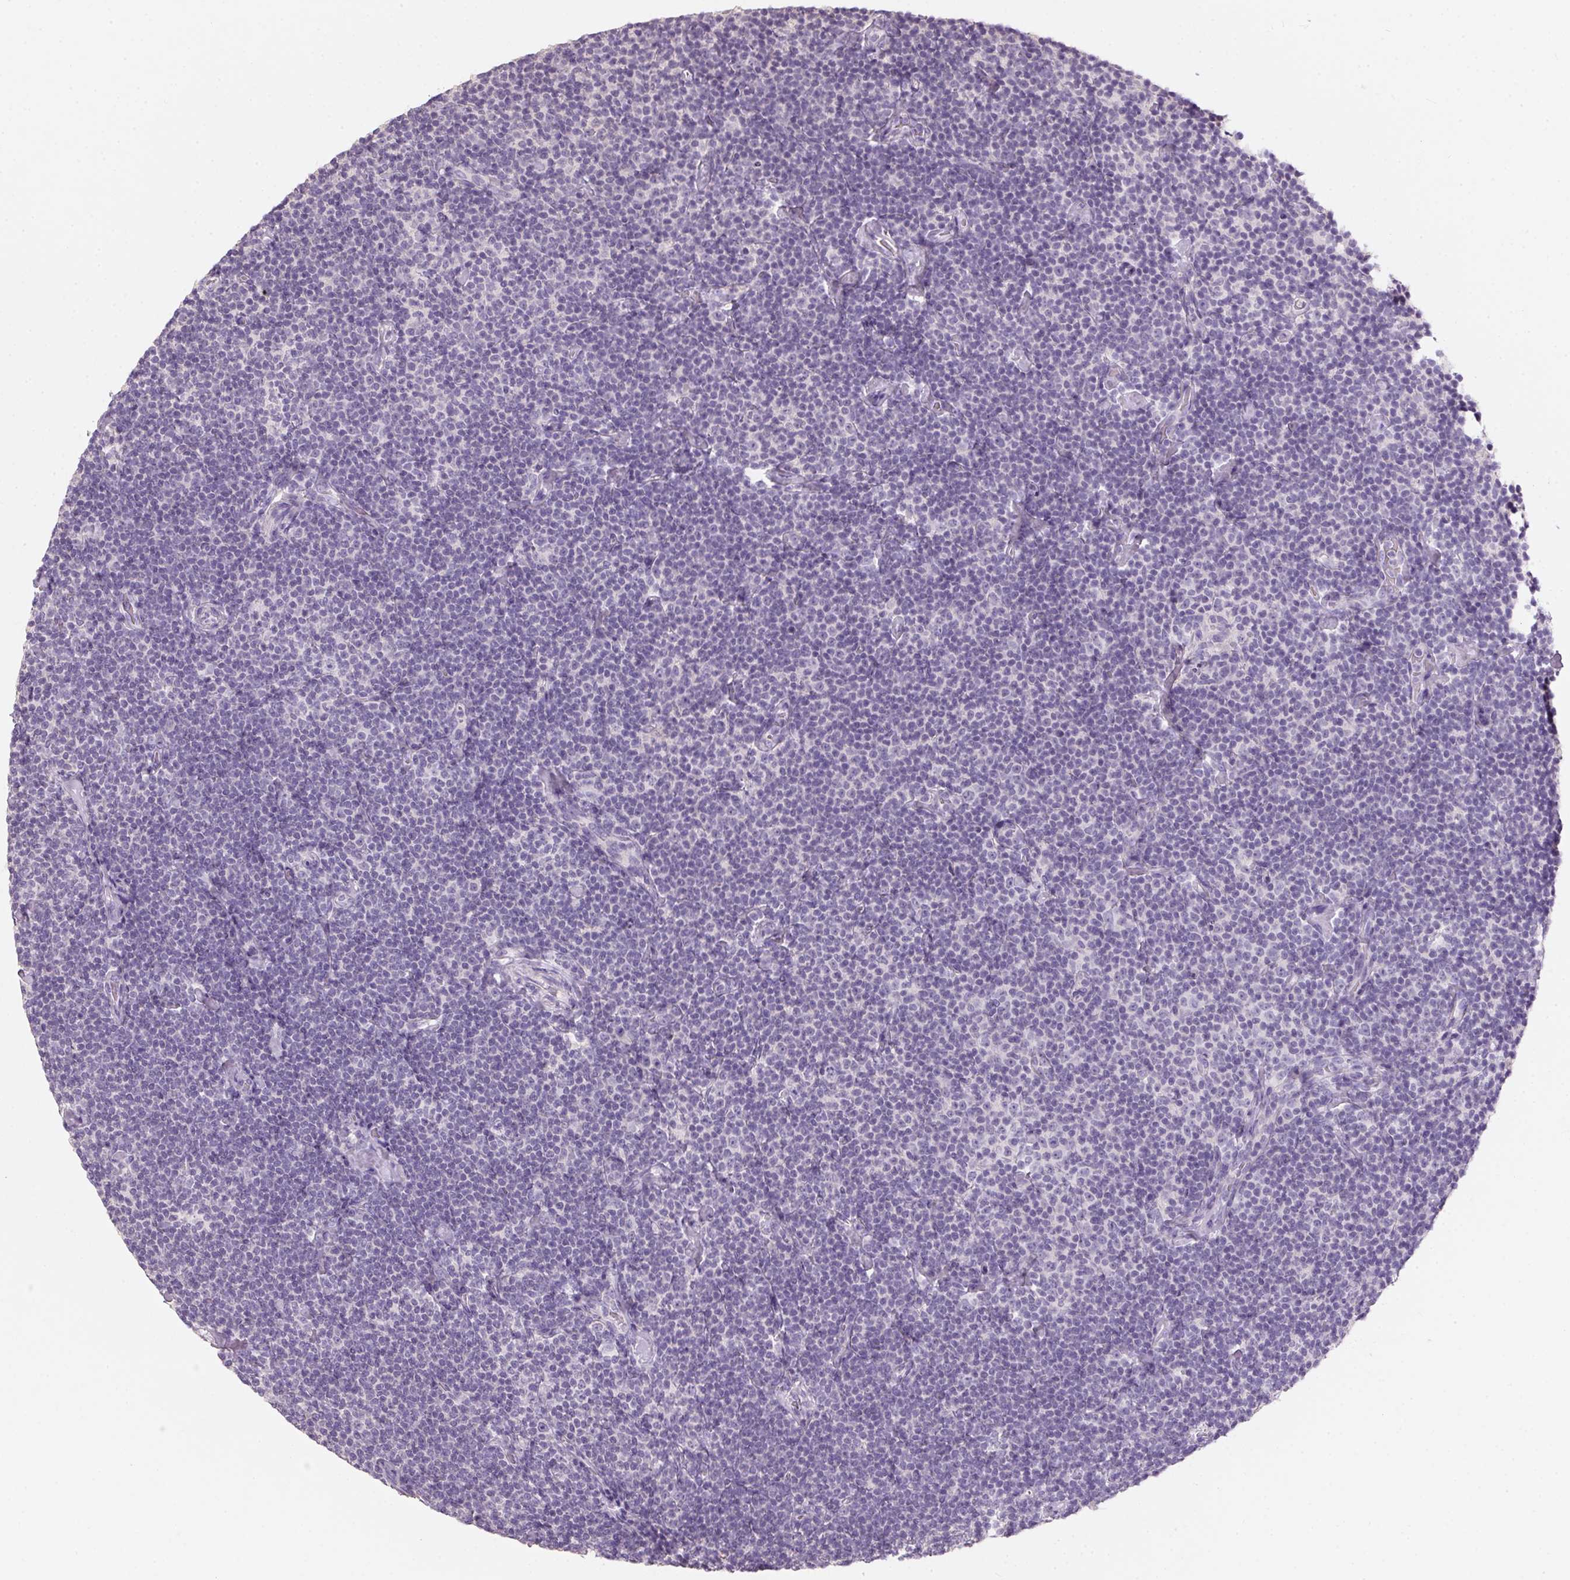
{"staining": {"intensity": "negative", "quantity": "none", "location": "none"}, "tissue": "lymphoma", "cell_type": "Tumor cells", "image_type": "cancer", "snomed": [{"axis": "morphology", "description": "Malignant lymphoma, non-Hodgkin's type, Low grade"}, {"axis": "topography", "description": "Lymph node"}], "caption": "Image shows no protein expression in tumor cells of low-grade malignant lymphoma, non-Hodgkin's type tissue.", "gene": "HSD17B1", "patient": {"sex": "male", "age": 81}}